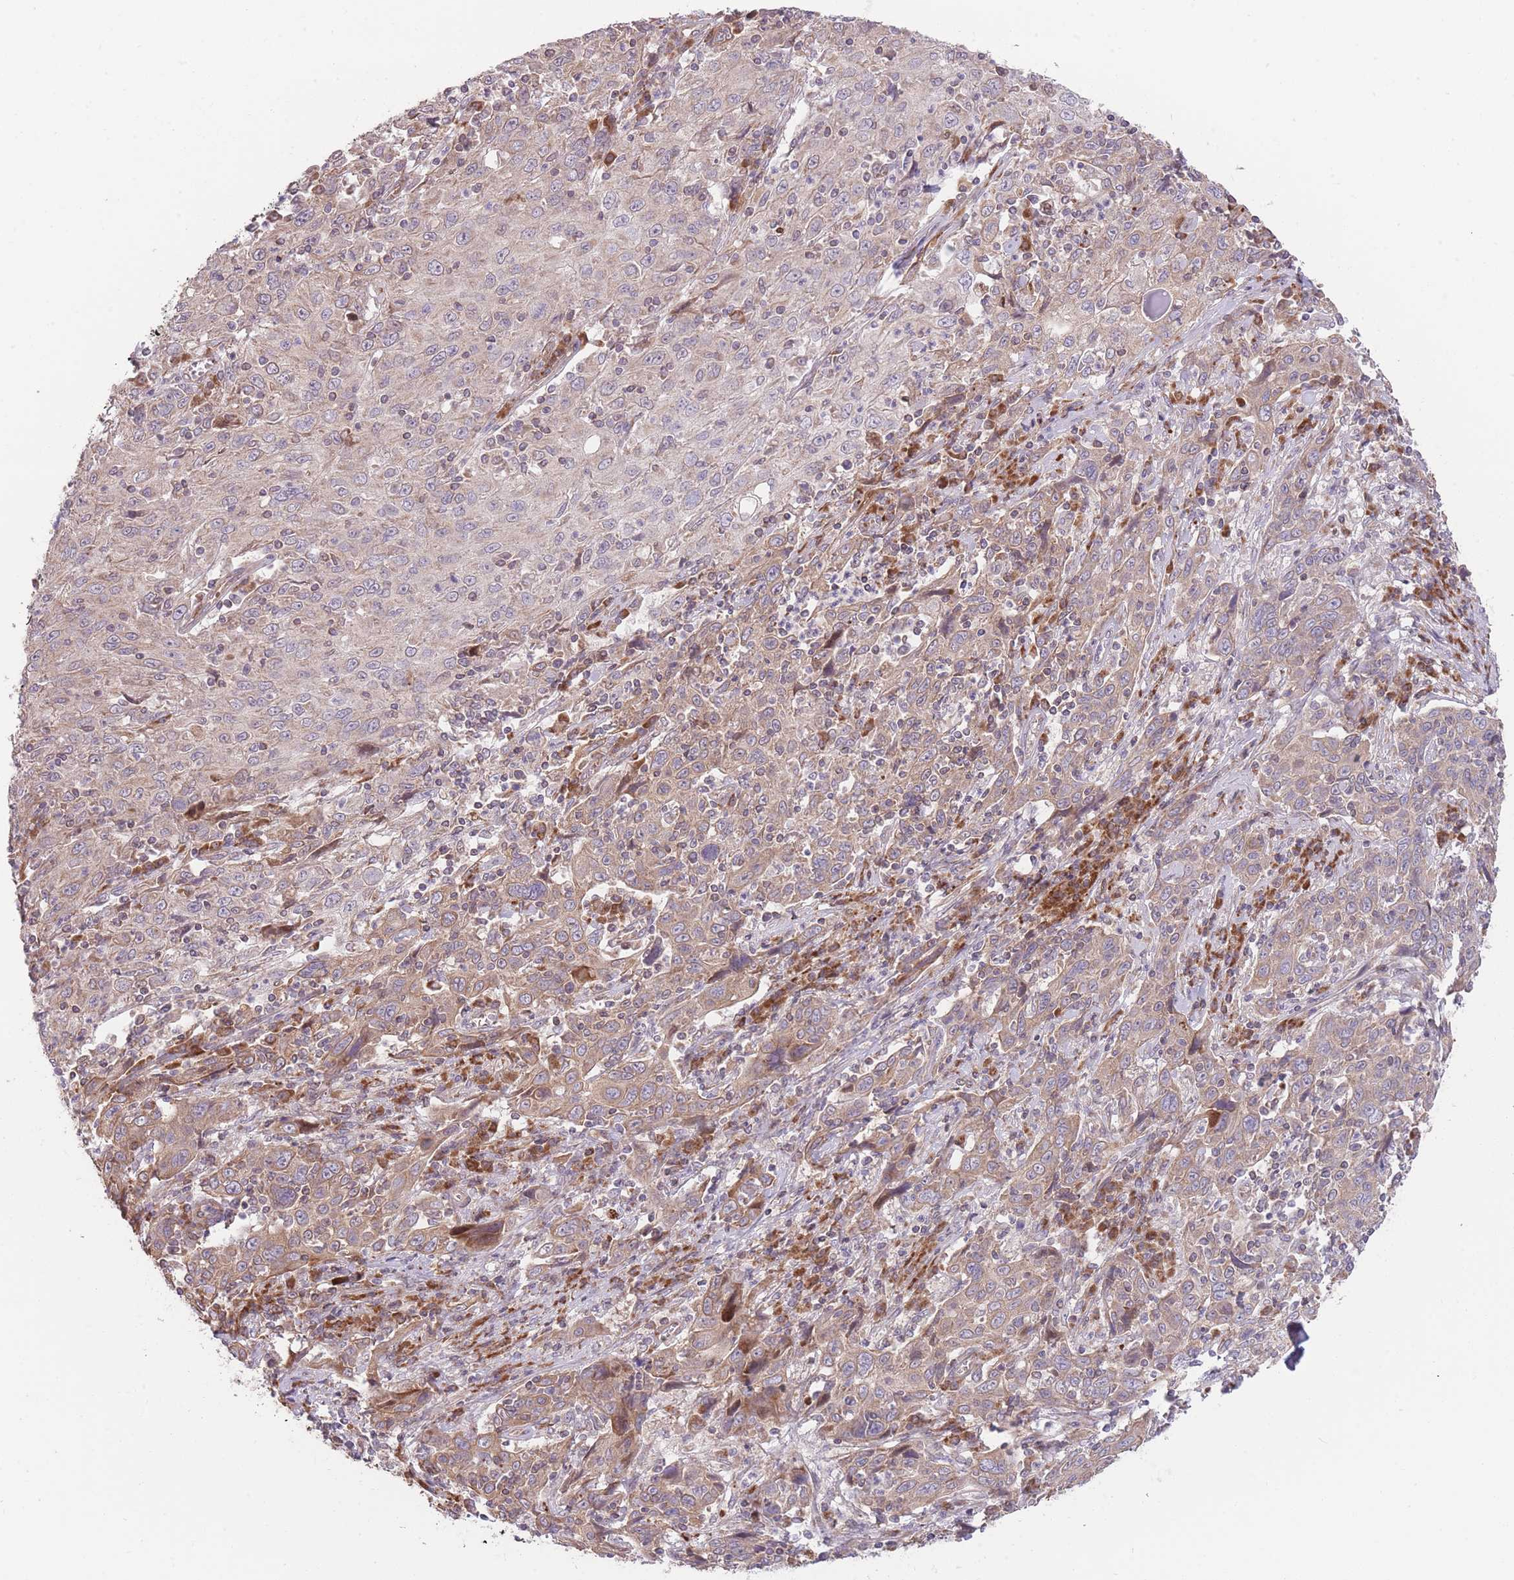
{"staining": {"intensity": "moderate", "quantity": "<25%", "location": "cytoplasmic/membranous"}, "tissue": "cervical cancer", "cell_type": "Tumor cells", "image_type": "cancer", "snomed": [{"axis": "morphology", "description": "Squamous cell carcinoma, NOS"}, {"axis": "topography", "description": "Cervix"}], "caption": "This photomicrograph displays IHC staining of human cervical squamous cell carcinoma, with low moderate cytoplasmic/membranous staining in approximately <25% of tumor cells.", "gene": "BOLA2B", "patient": {"sex": "female", "age": 46}}